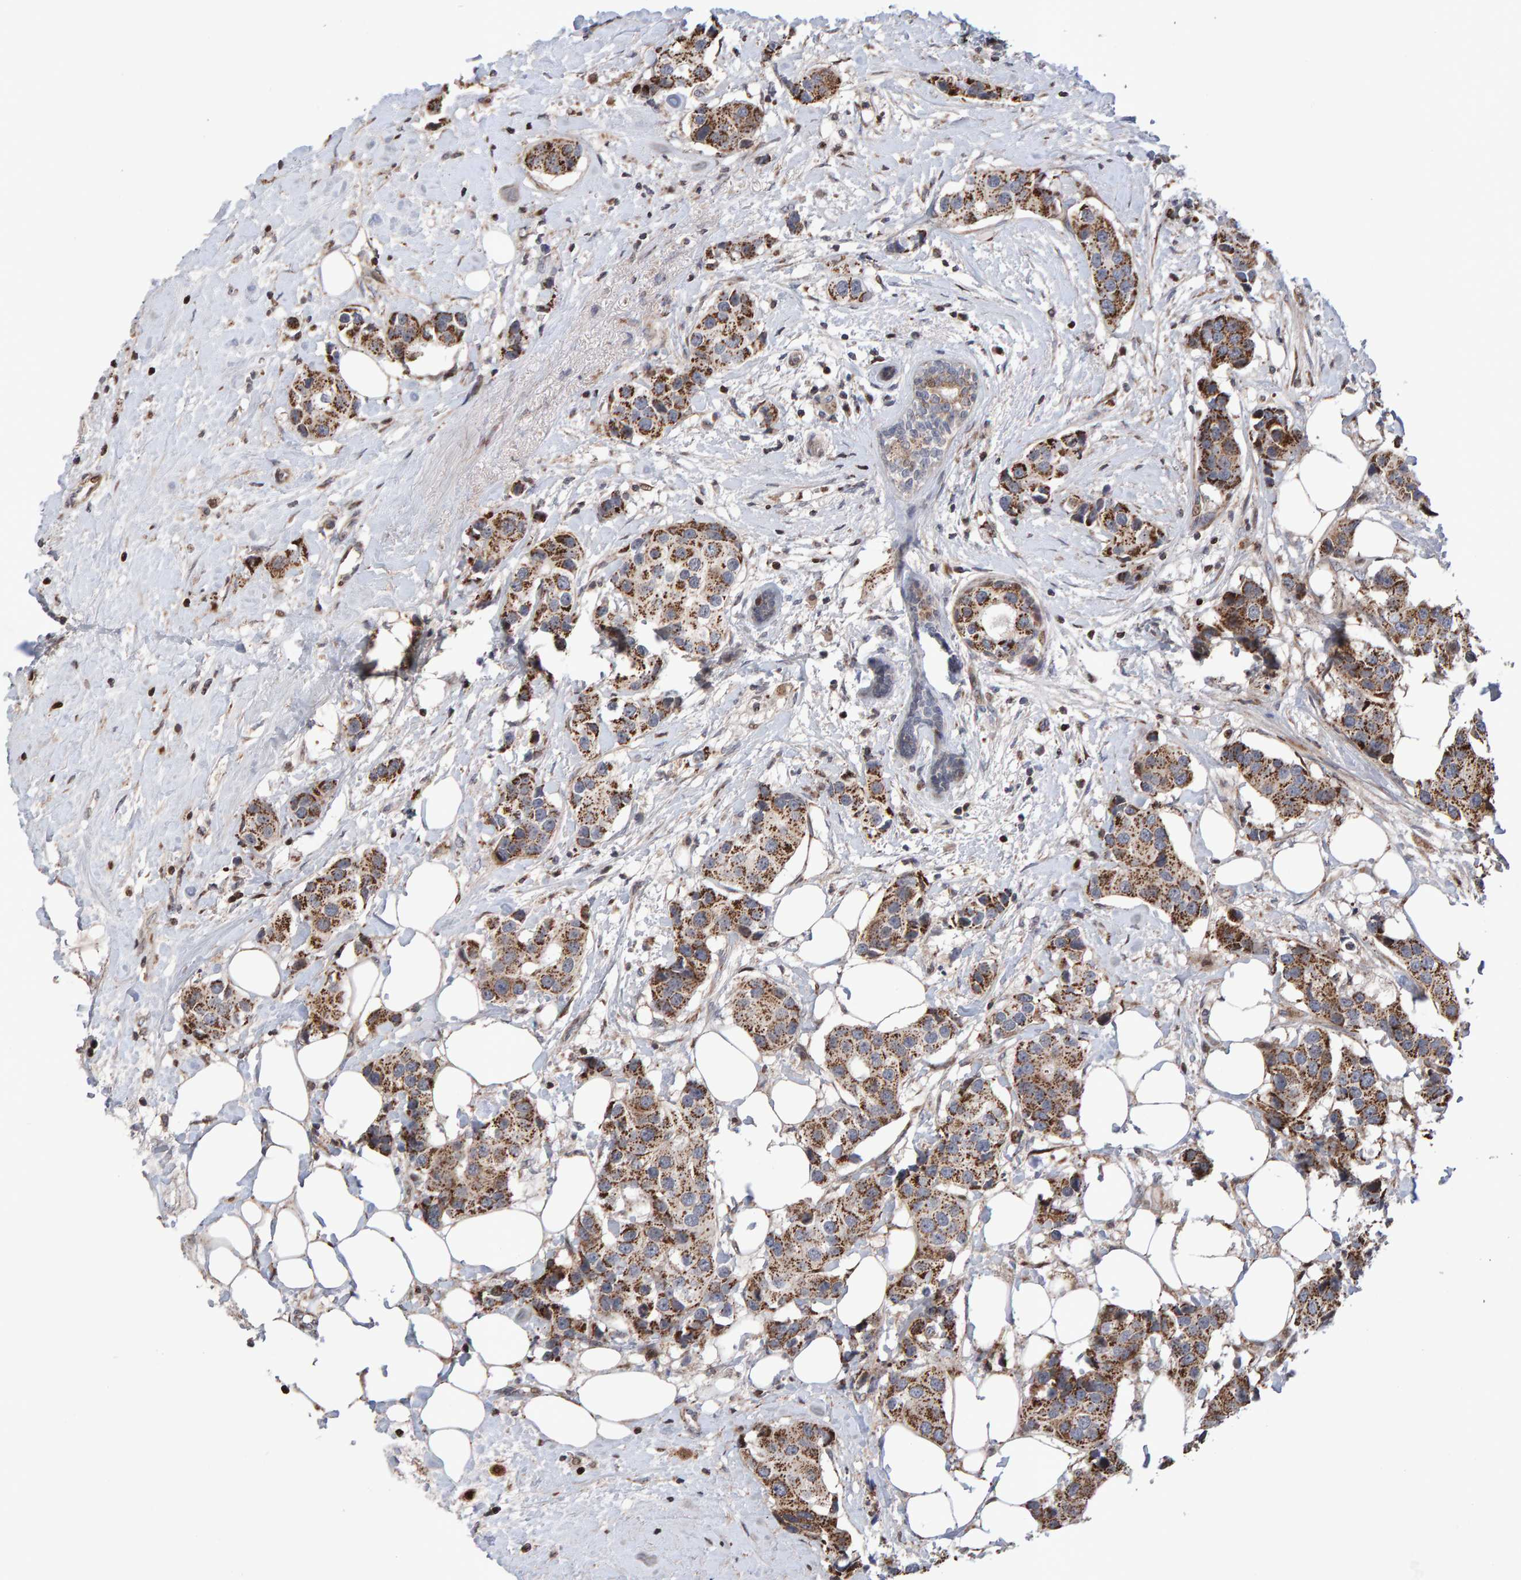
{"staining": {"intensity": "moderate", "quantity": ">75%", "location": "cytoplasmic/membranous"}, "tissue": "breast cancer", "cell_type": "Tumor cells", "image_type": "cancer", "snomed": [{"axis": "morphology", "description": "Normal tissue, NOS"}, {"axis": "morphology", "description": "Duct carcinoma"}, {"axis": "topography", "description": "Breast"}], "caption": "Immunohistochemical staining of breast infiltrating ductal carcinoma shows medium levels of moderate cytoplasmic/membranous protein positivity in approximately >75% of tumor cells. (brown staining indicates protein expression, while blue staining denotes nuclei).", "gene": "PECR", "patient": {"sex": "female", "age": 39}}